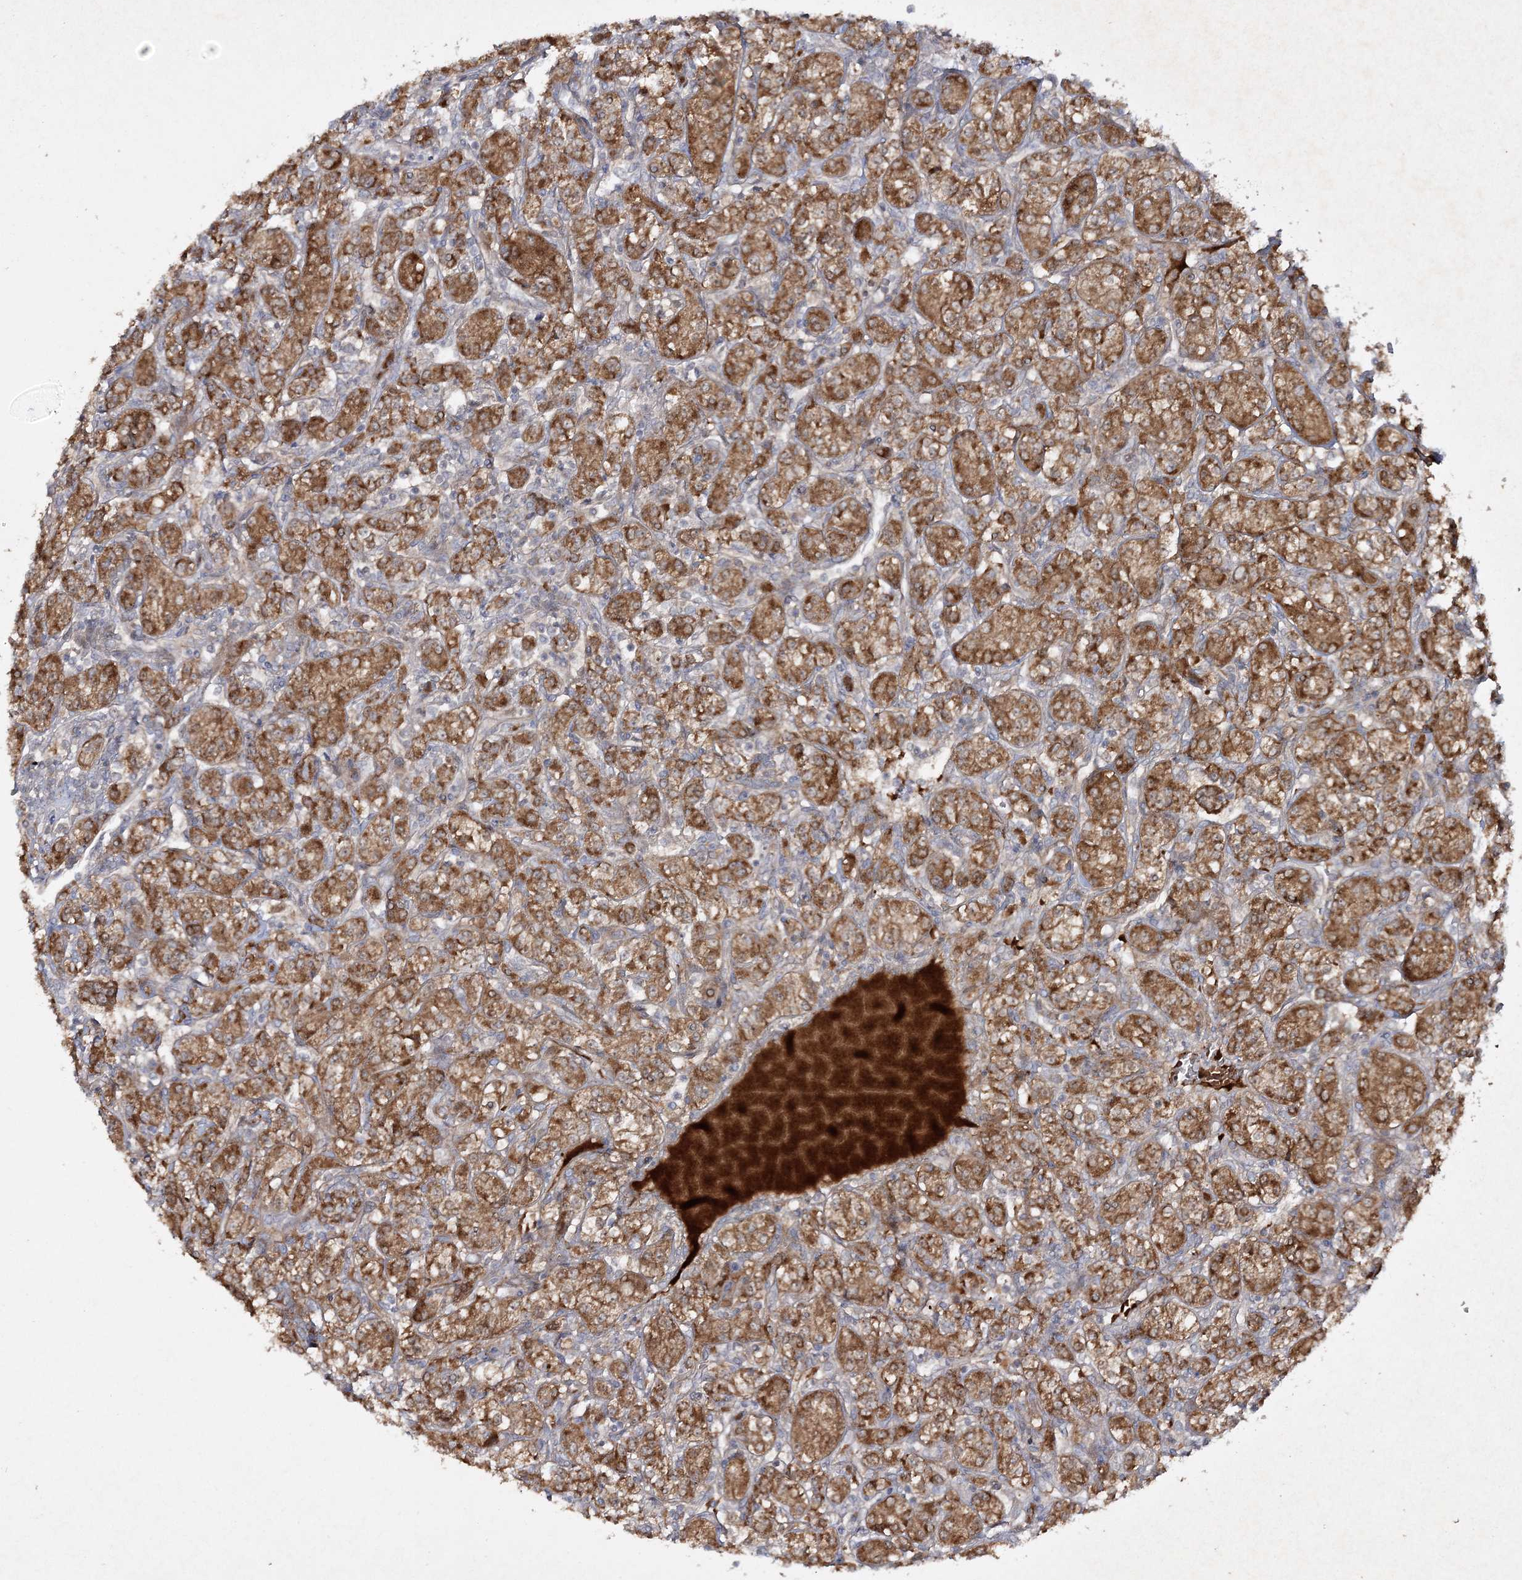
{"staining": {"intensity": "strong", "quantity": ">75%", "location": "cytoplasmic/membranous"}, "tissue": "renal cancer", "cell_type": "Tumor cells", "image_type": "cancer", "snomed": [{"axis": "morphology", "description": "Adenocarcinoma, NOS"}, {"axis": "topography", "description": "Kidney"}], "caption": "Protein staining of renal cancer (adenocarcinoma) tissue shows strong cytoplasmic/membranous staining in approximately >75% of tumor cells.", "gene": "MOCS2", "patient": {"sex": "male", "age": 77}}